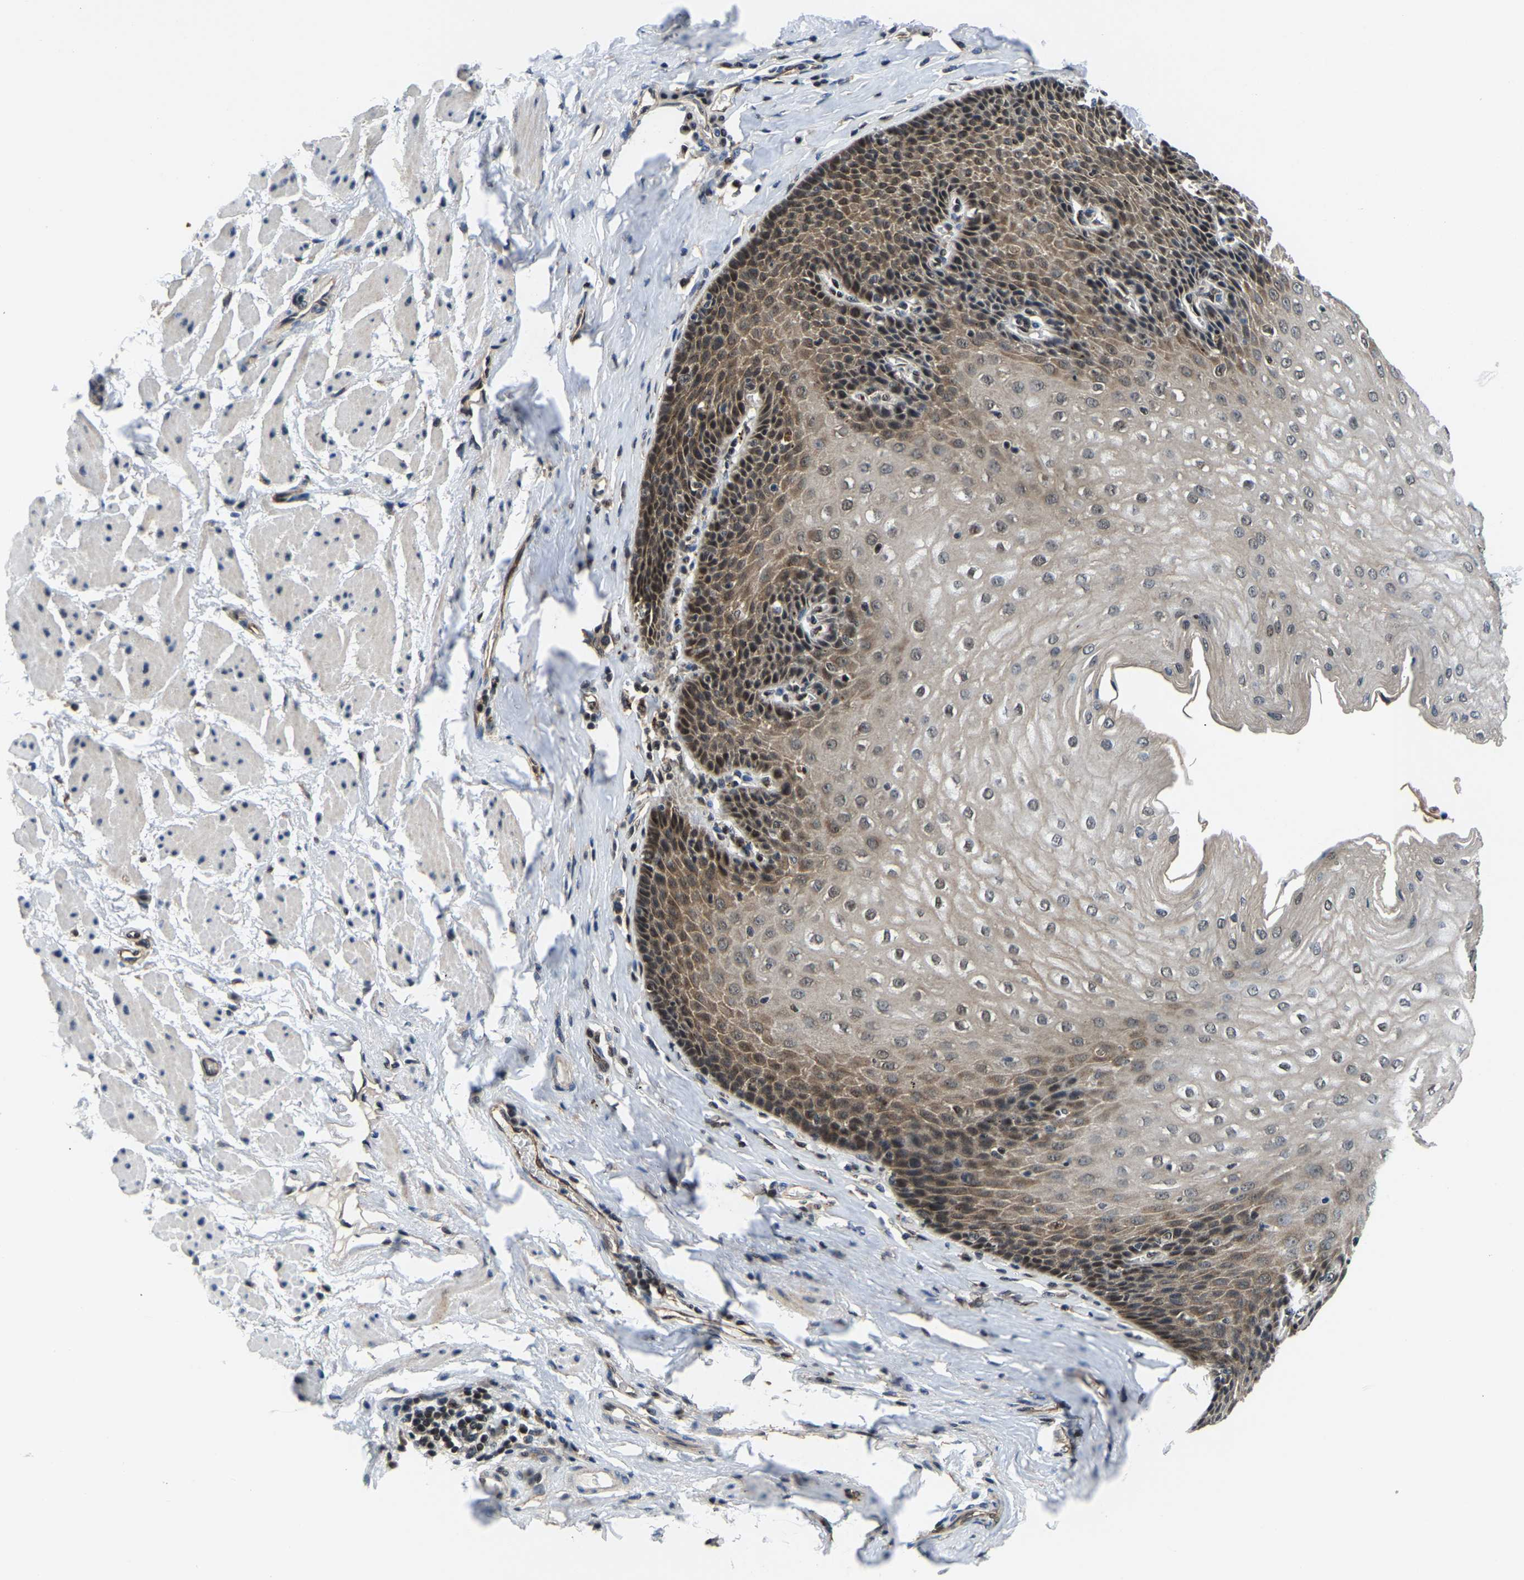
{"staining": {"intensity": "weak", "quantity": ">75%", "location": "cytoplasmic/membranous,nuclear"}, "tissue": "esophagus", "cell_type": "Squamous epithelial cells", "image_type": "normal", "snomed": [{"axis": "morphology", "description": "Normal tissue, NOS"}, {"axis": "topography", "description": "Esophagus"}], "caption": "Protein expression by immunohistochemistry reveals weak cytoplasmic/membranous,nuclear positivity in about >75% of squamous epithelial cells in normal esophagus.", "gene": "DFFA", "patient": {"sex": "female", "age": 61}}